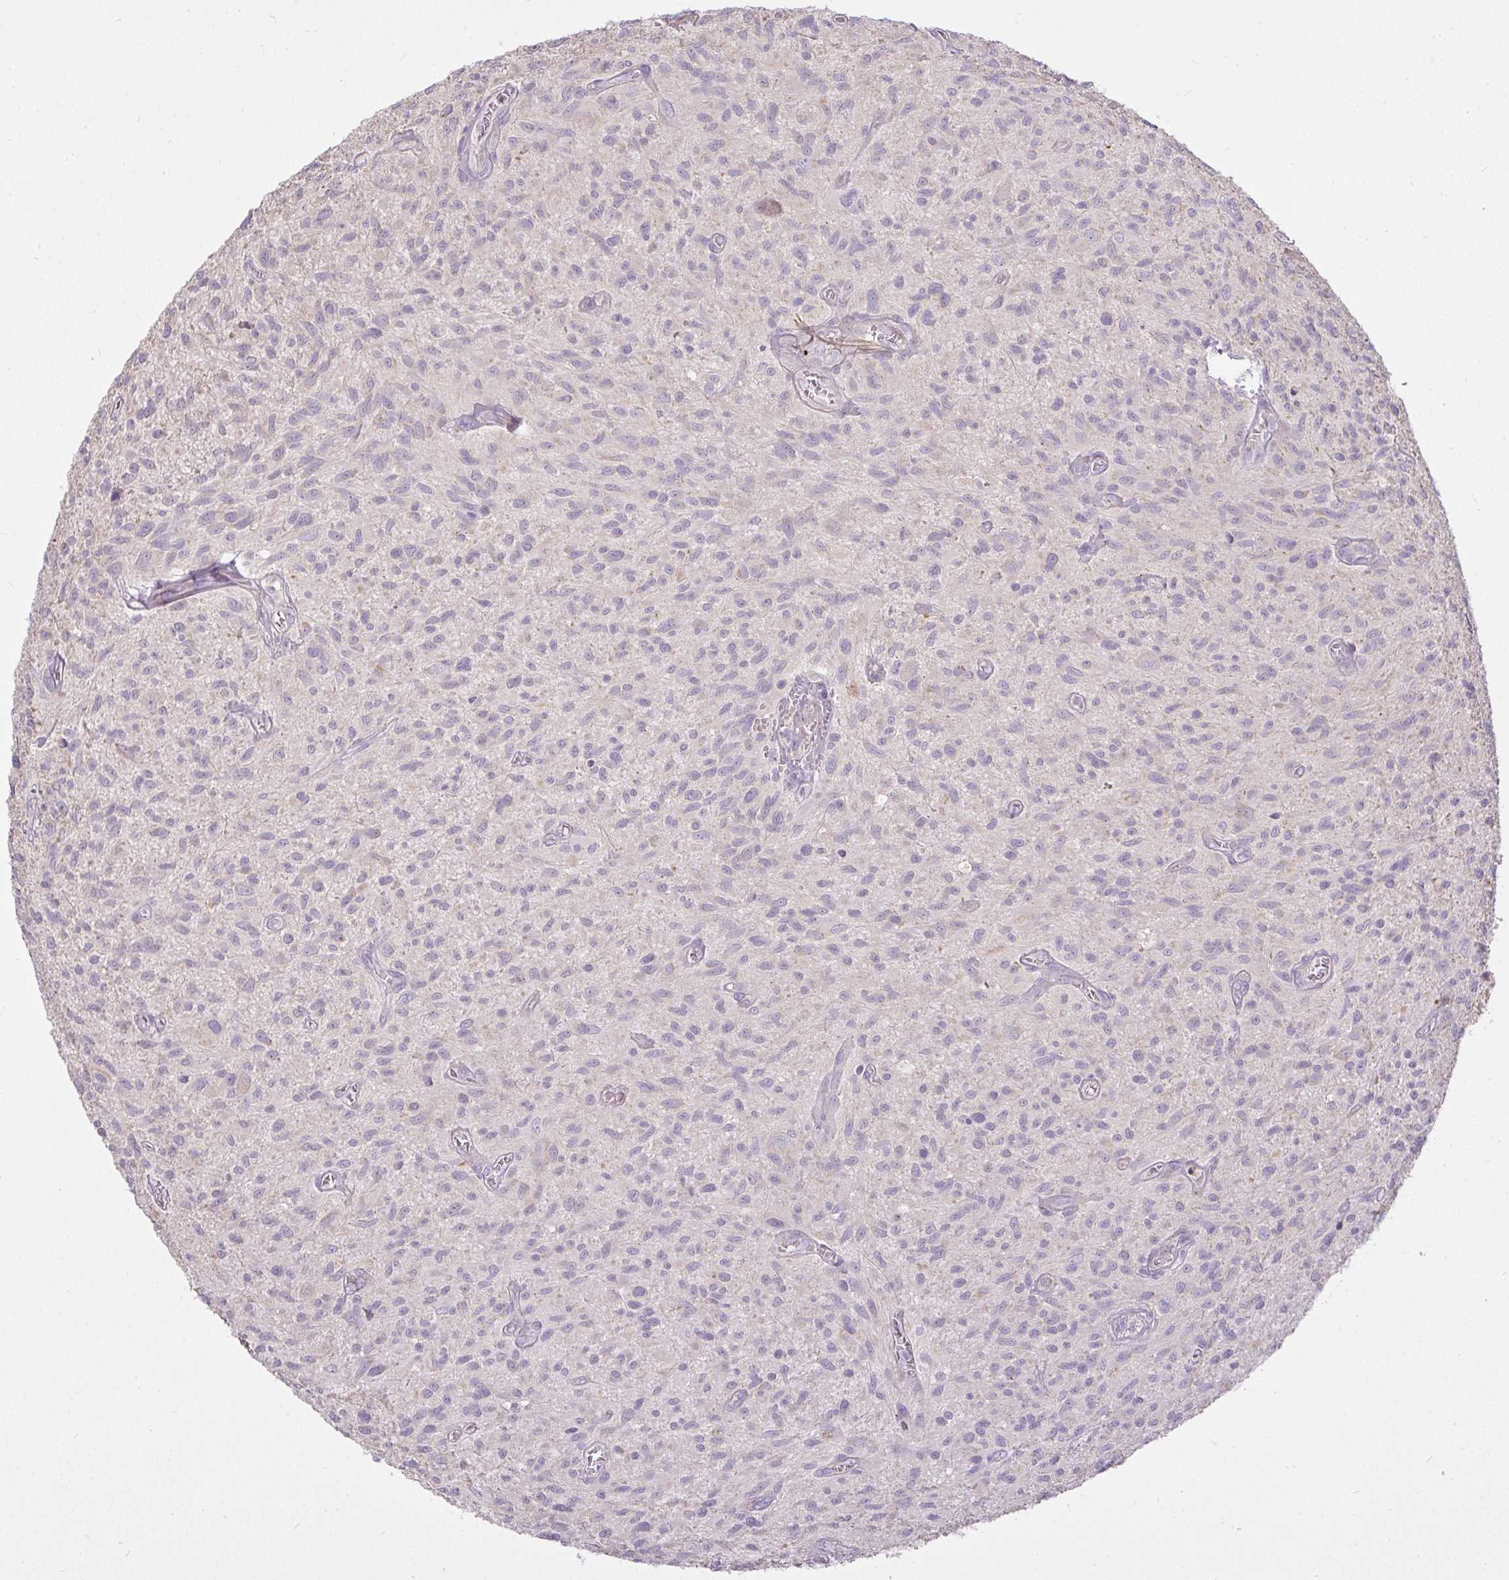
{"staining": {"intensity": "negative", "quantity": "none", "location": "none"}, "tissue": "glioma", "cell_type": "Tumor cells", "image_type": "cancer", "snomed": [{"axis": "morphology", "description": "Glioma, malignant, High grade"}, {"axis": "topography", "description": "Brain"}], "caption": "Immunohistochemical staining of human malignant glioma (high-grade) exhibits no significant positivity in tumor cells. (DAB immunohistochemistry (IHC), high magnification).", "gene": "STRIP1", "patient": {"sex": "male", "age": 75}}